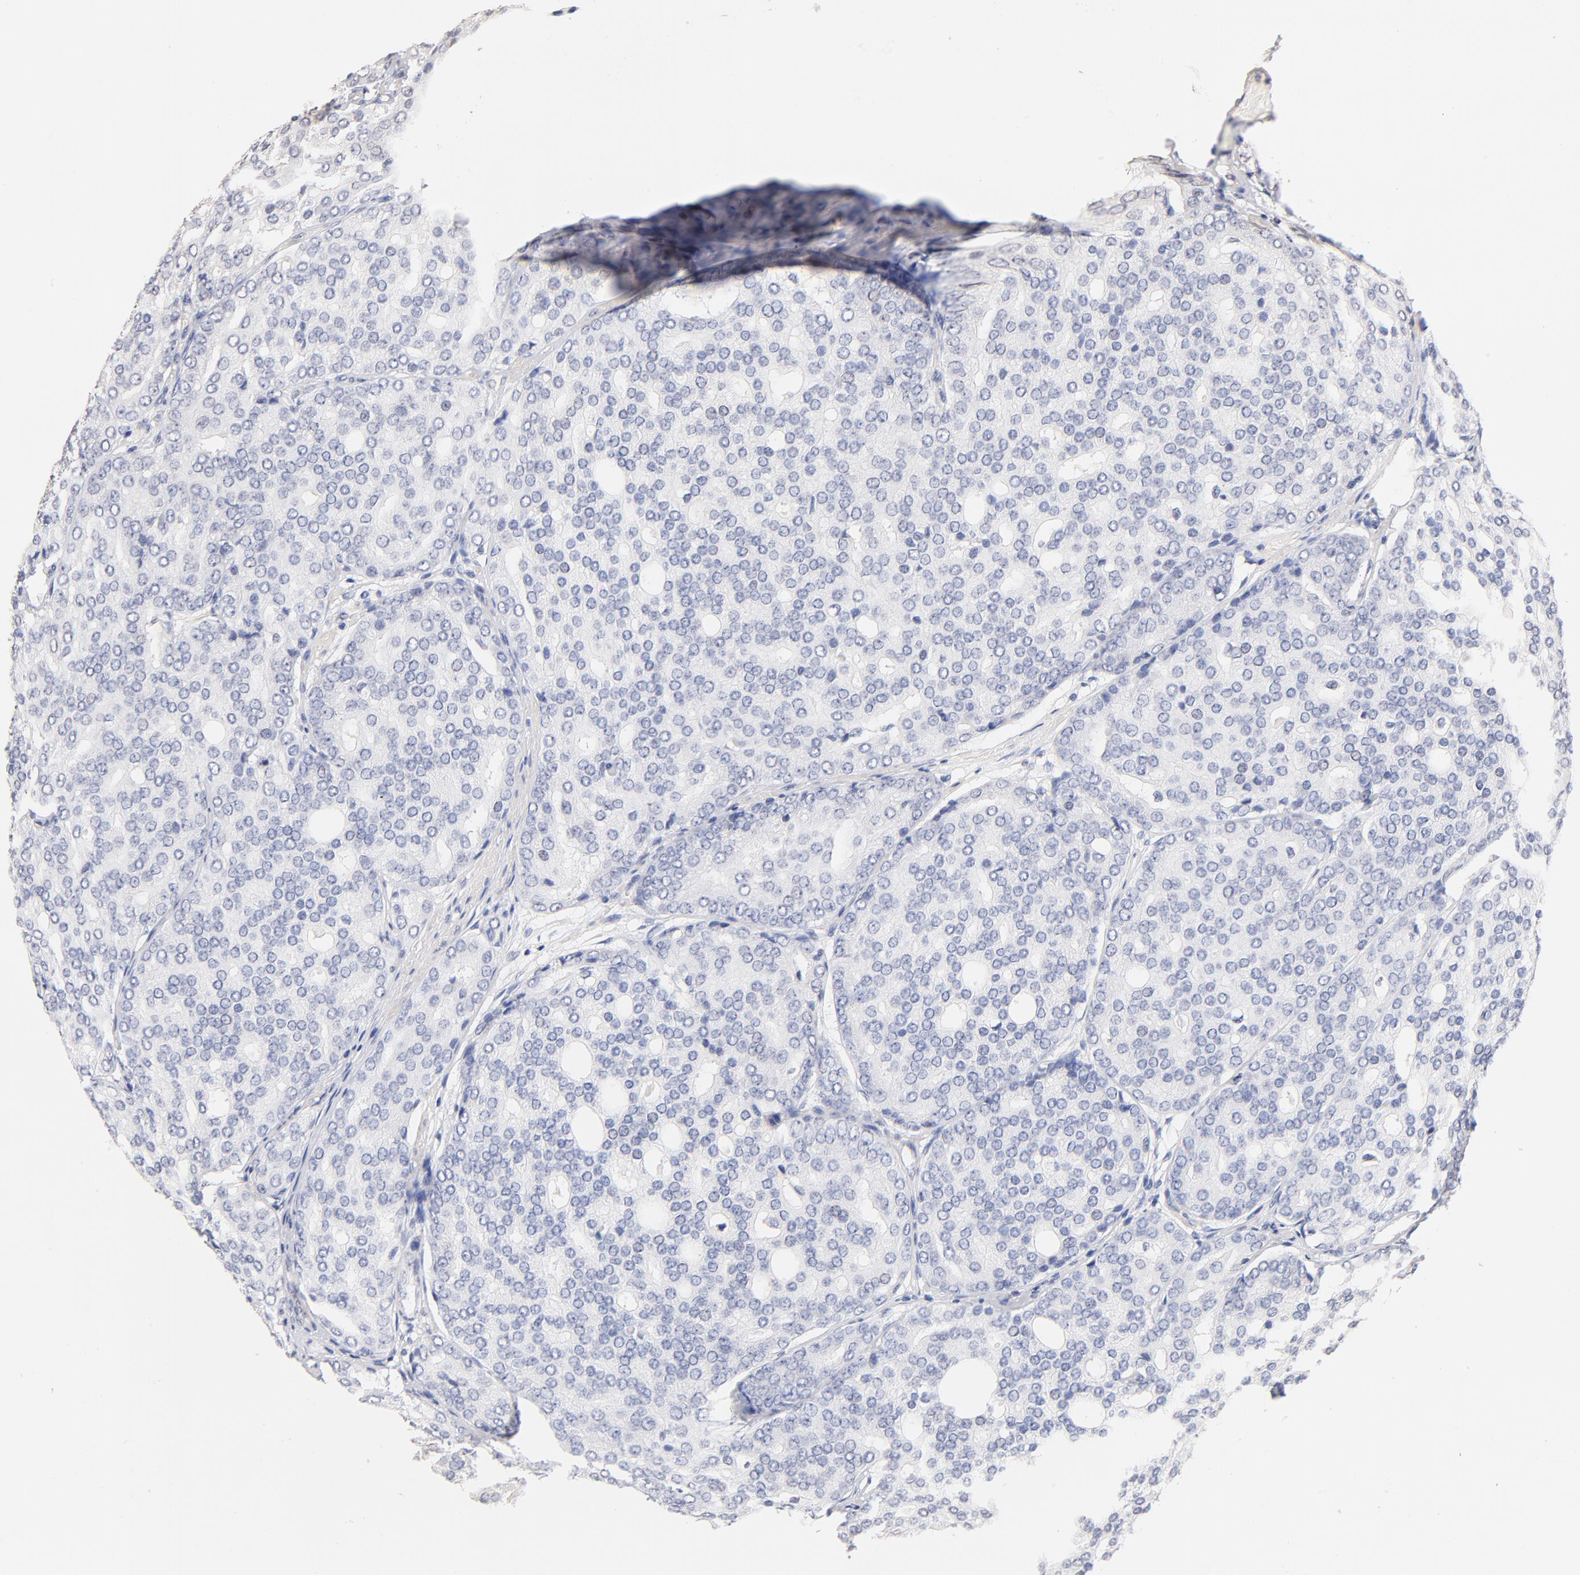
{"staining": {"intensity": "negative", "quantity": "none", "location": "none"}, "tissue": "prostate cancer", "cell_type": "Tumor cells", "image_type": "cancer", "snomed": [{"axis": "morphology", "description": "Adenocarcinoma, High grade"}, {"axis": "topography", "description": "Prostate"}], "caption": "High magnification brightfield microscopy of prostate cancer stained with DAB (3,3'-diaminobenzidine) (brown) and counterstained with hematoxylin (blue): tumor cells show no significant staining.", "gene": "RIBC2", "patient": {"sex": "male", "age": 64}}